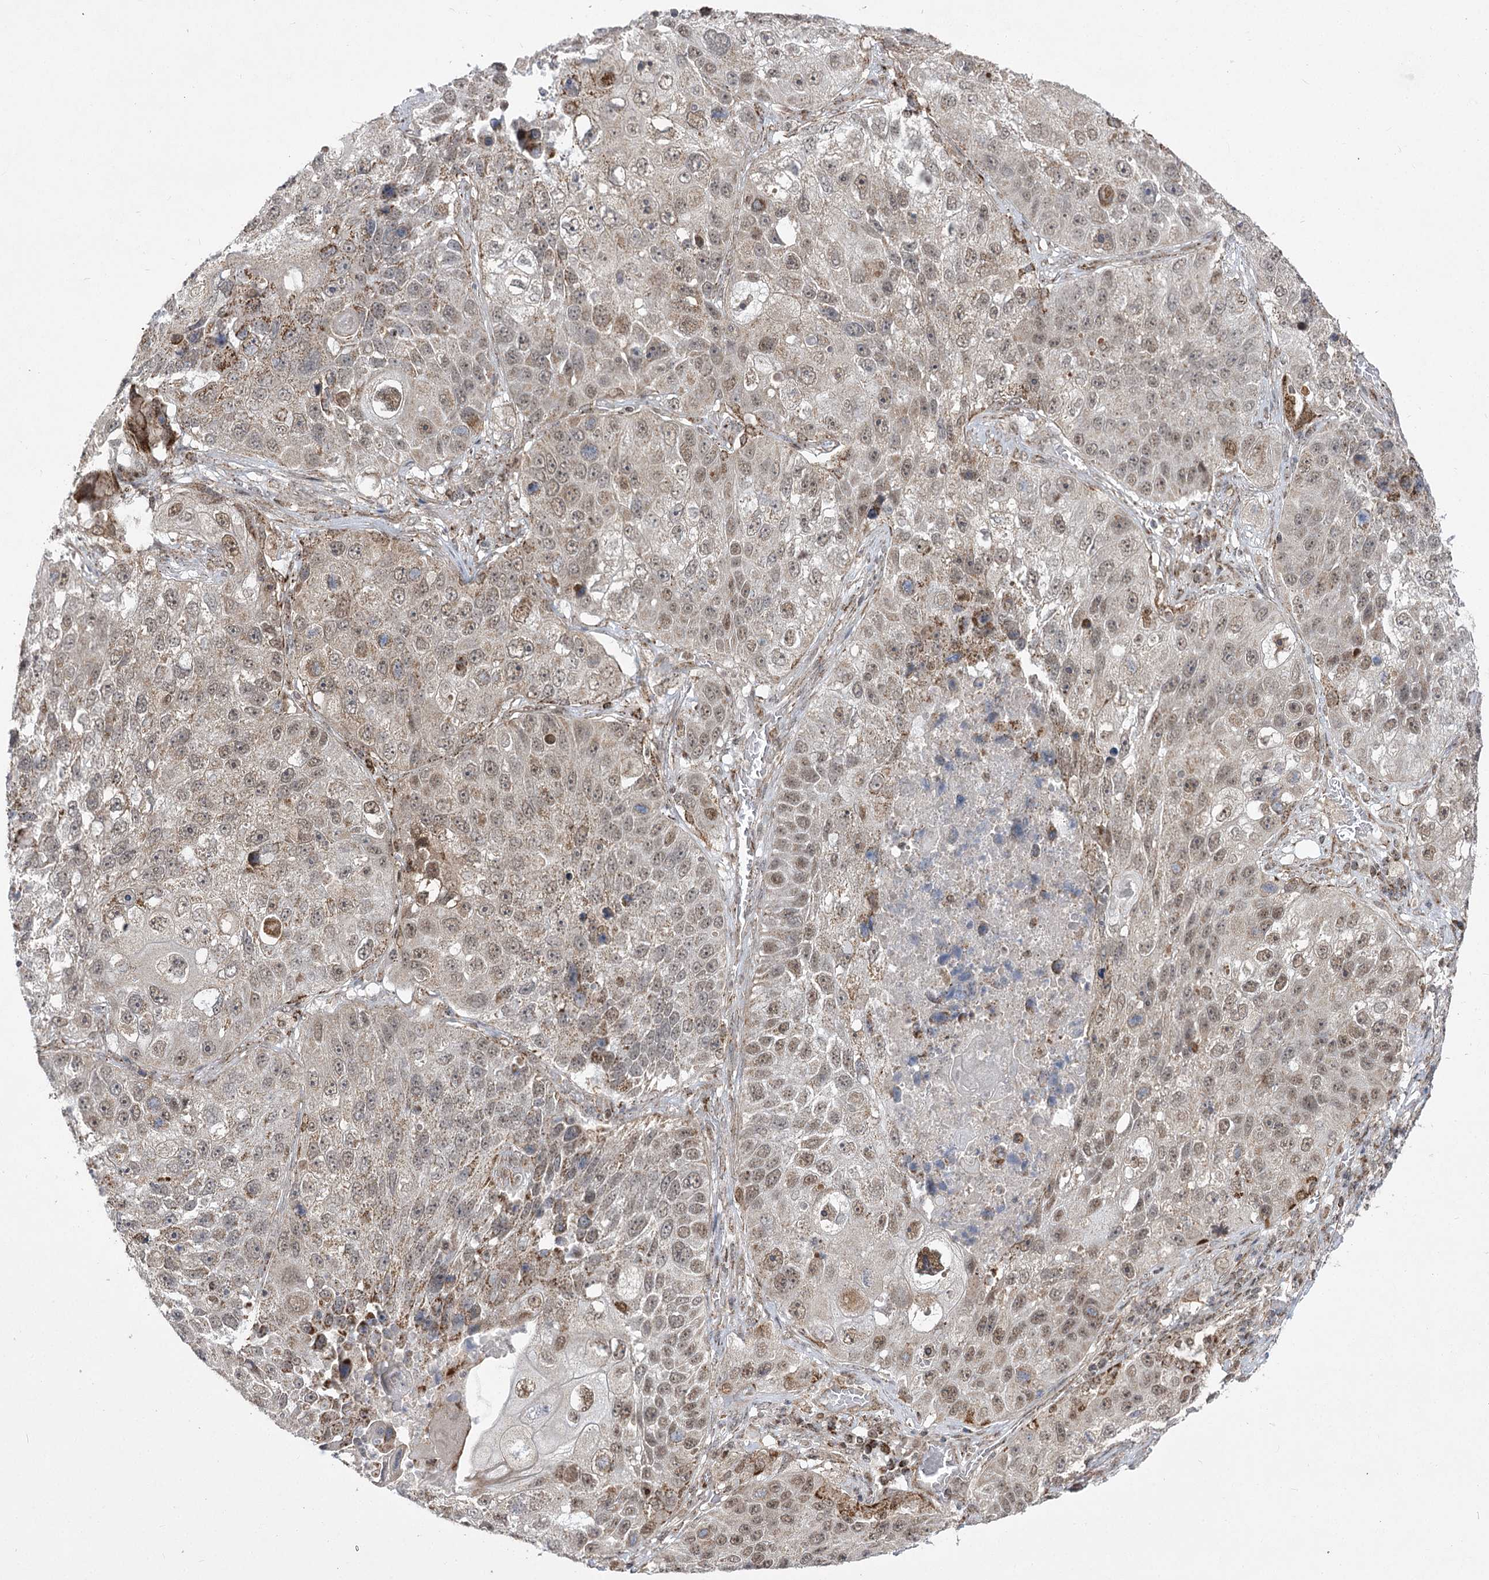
{"staining": {"intensity": "moderate", "quantity": ">75%", "location": "nuclear"}, "tissue": "lung cancer", "cell_type": "Tumor cells", "image_type": "cancer", "snomed": [{"axis": "morphology", "description": "Squamous cell carcinoma, NOS"}, {"axis": "topography", "description": "Lung"}], "caption": "Protein staining demonstrates moderate nuclear expression in about >75% of tumor cells in lung cancer. Nuclei are stained in blue.", "gene": "SLC4A1AP", "patient": {"sex": "male", "age": 61}}